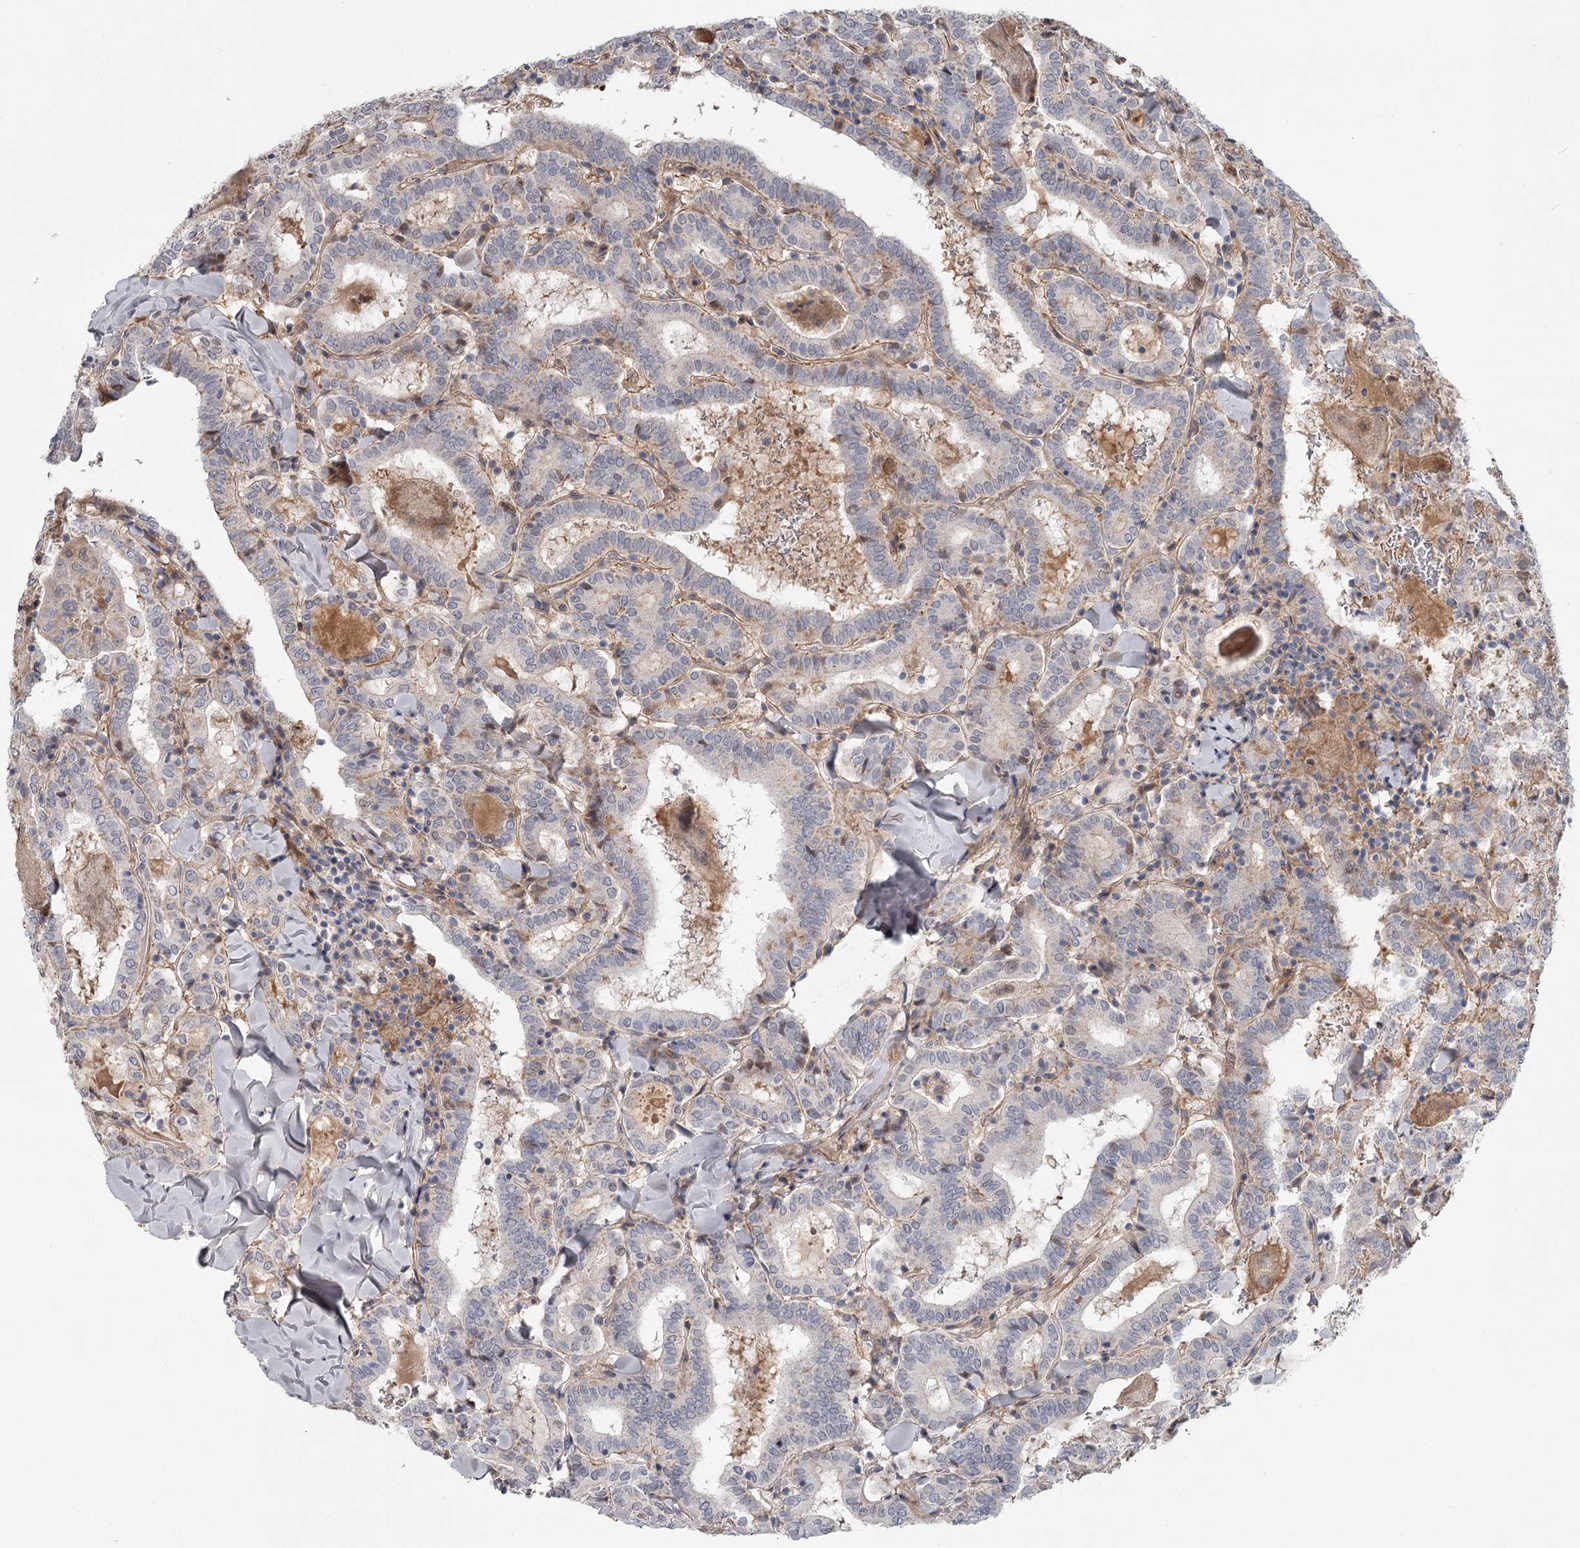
{"staining": {"intensity": "negative", "quantity": "none", "location": "none"}, "tissue": "thyroid cancer", "cell_type": "Tumor cells", "image_type": "cancer", "snomed": [{"axis": "morphology", "description": "Papillary adenocarcinoma, NOS"}, {"axis": "topography", "description": "Thyroid gland"}], "caption": "Thyroid cancer stained for a protein using immunohistochemistry exhibits no expression tumor cells.", "gene": "DHRS9", "patient": {"sex": "female", "age": 72}}